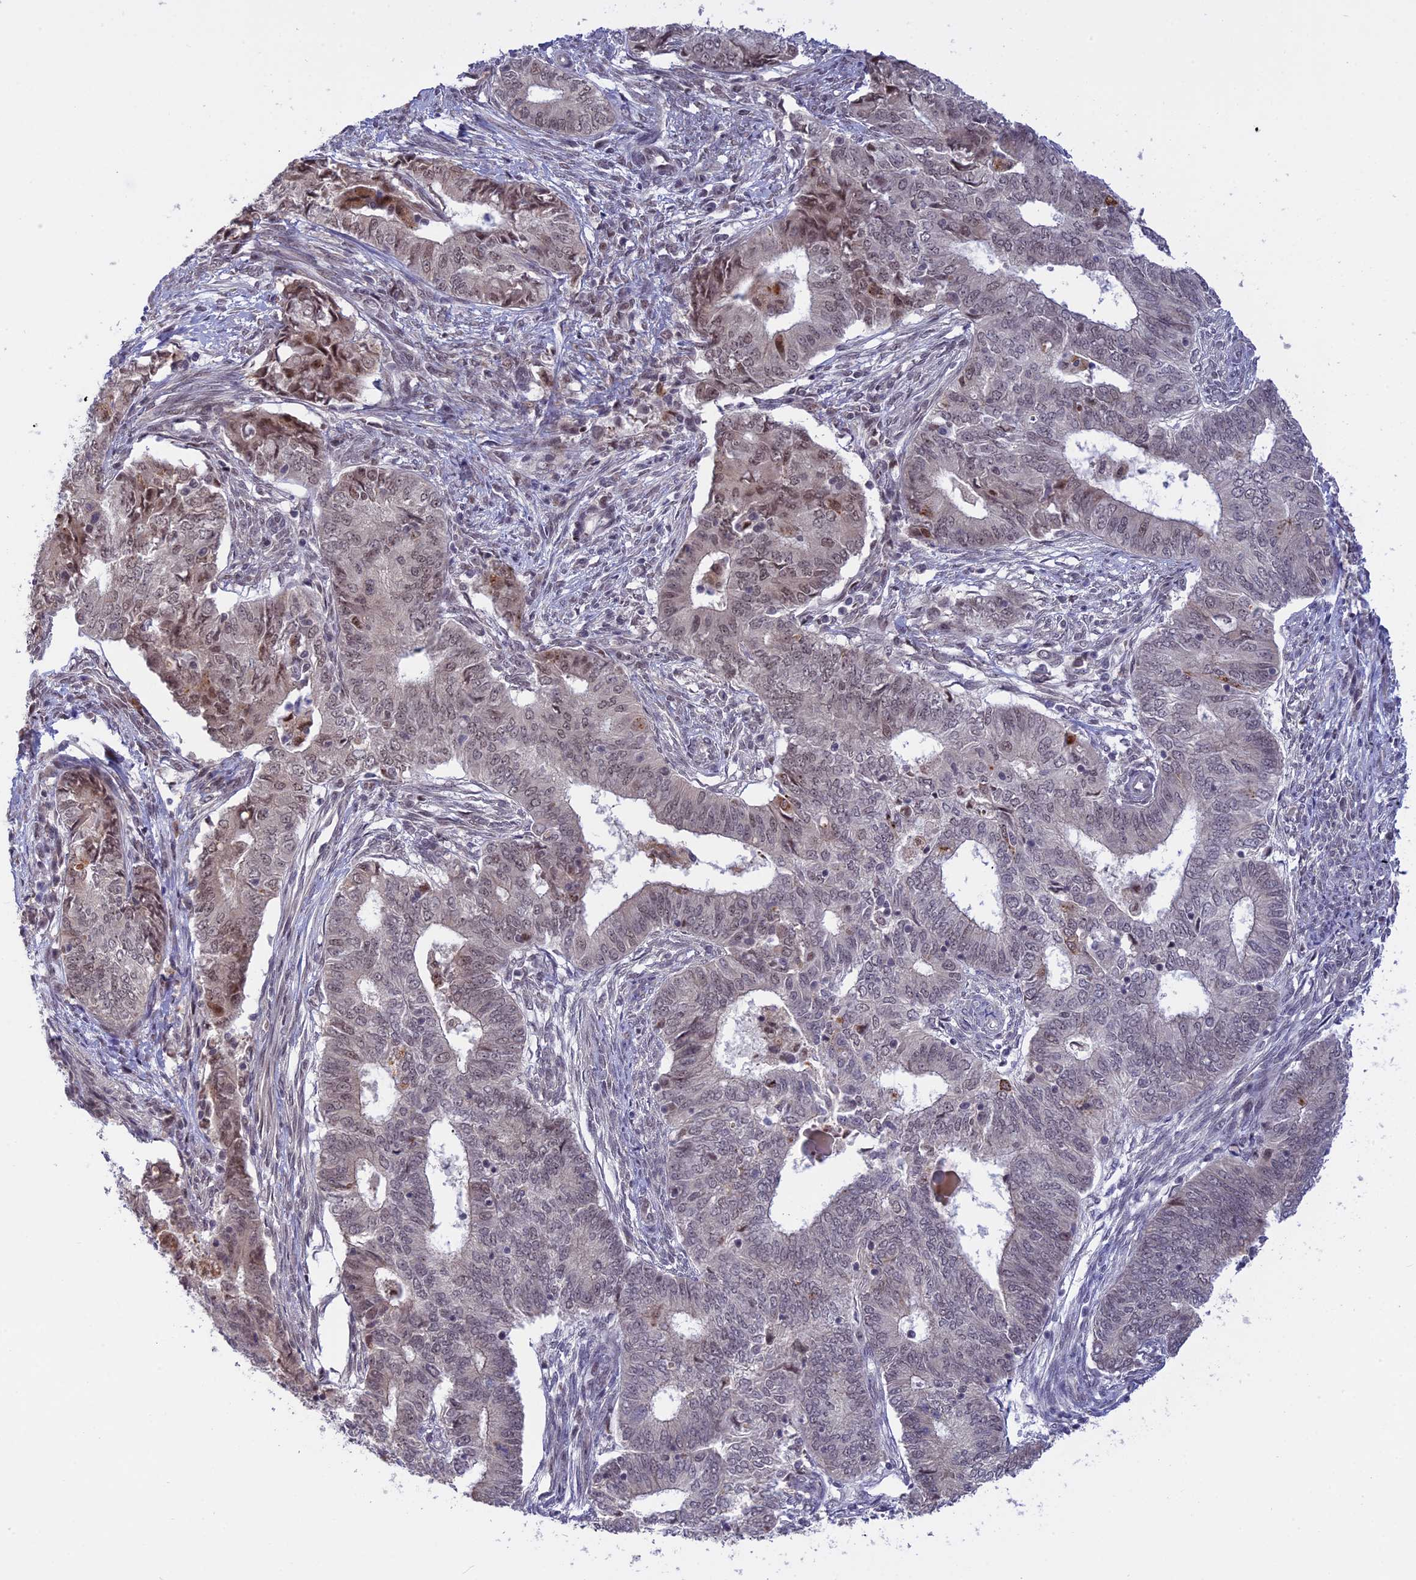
{"staining": {"intensity": "moderate", "quantity": "<25%", "location": "nuclear"}, "tissue": "endometrial cancer", "cell_type": "Tumor cells", "image_type": "cancer", "snomed": [{"axis": "morphology", "description": "Adenocarcinoma, NOS"}, {"axis": "topography", "description": "Endometrium"}], "caption": "This is an image of IHC staining of adenocarcinoma (endometrial), which shows moderate positivity in the nuclear of tumor cells.", "gene": "POLR2C", "patient": {"sex": "female", "age": 62}}